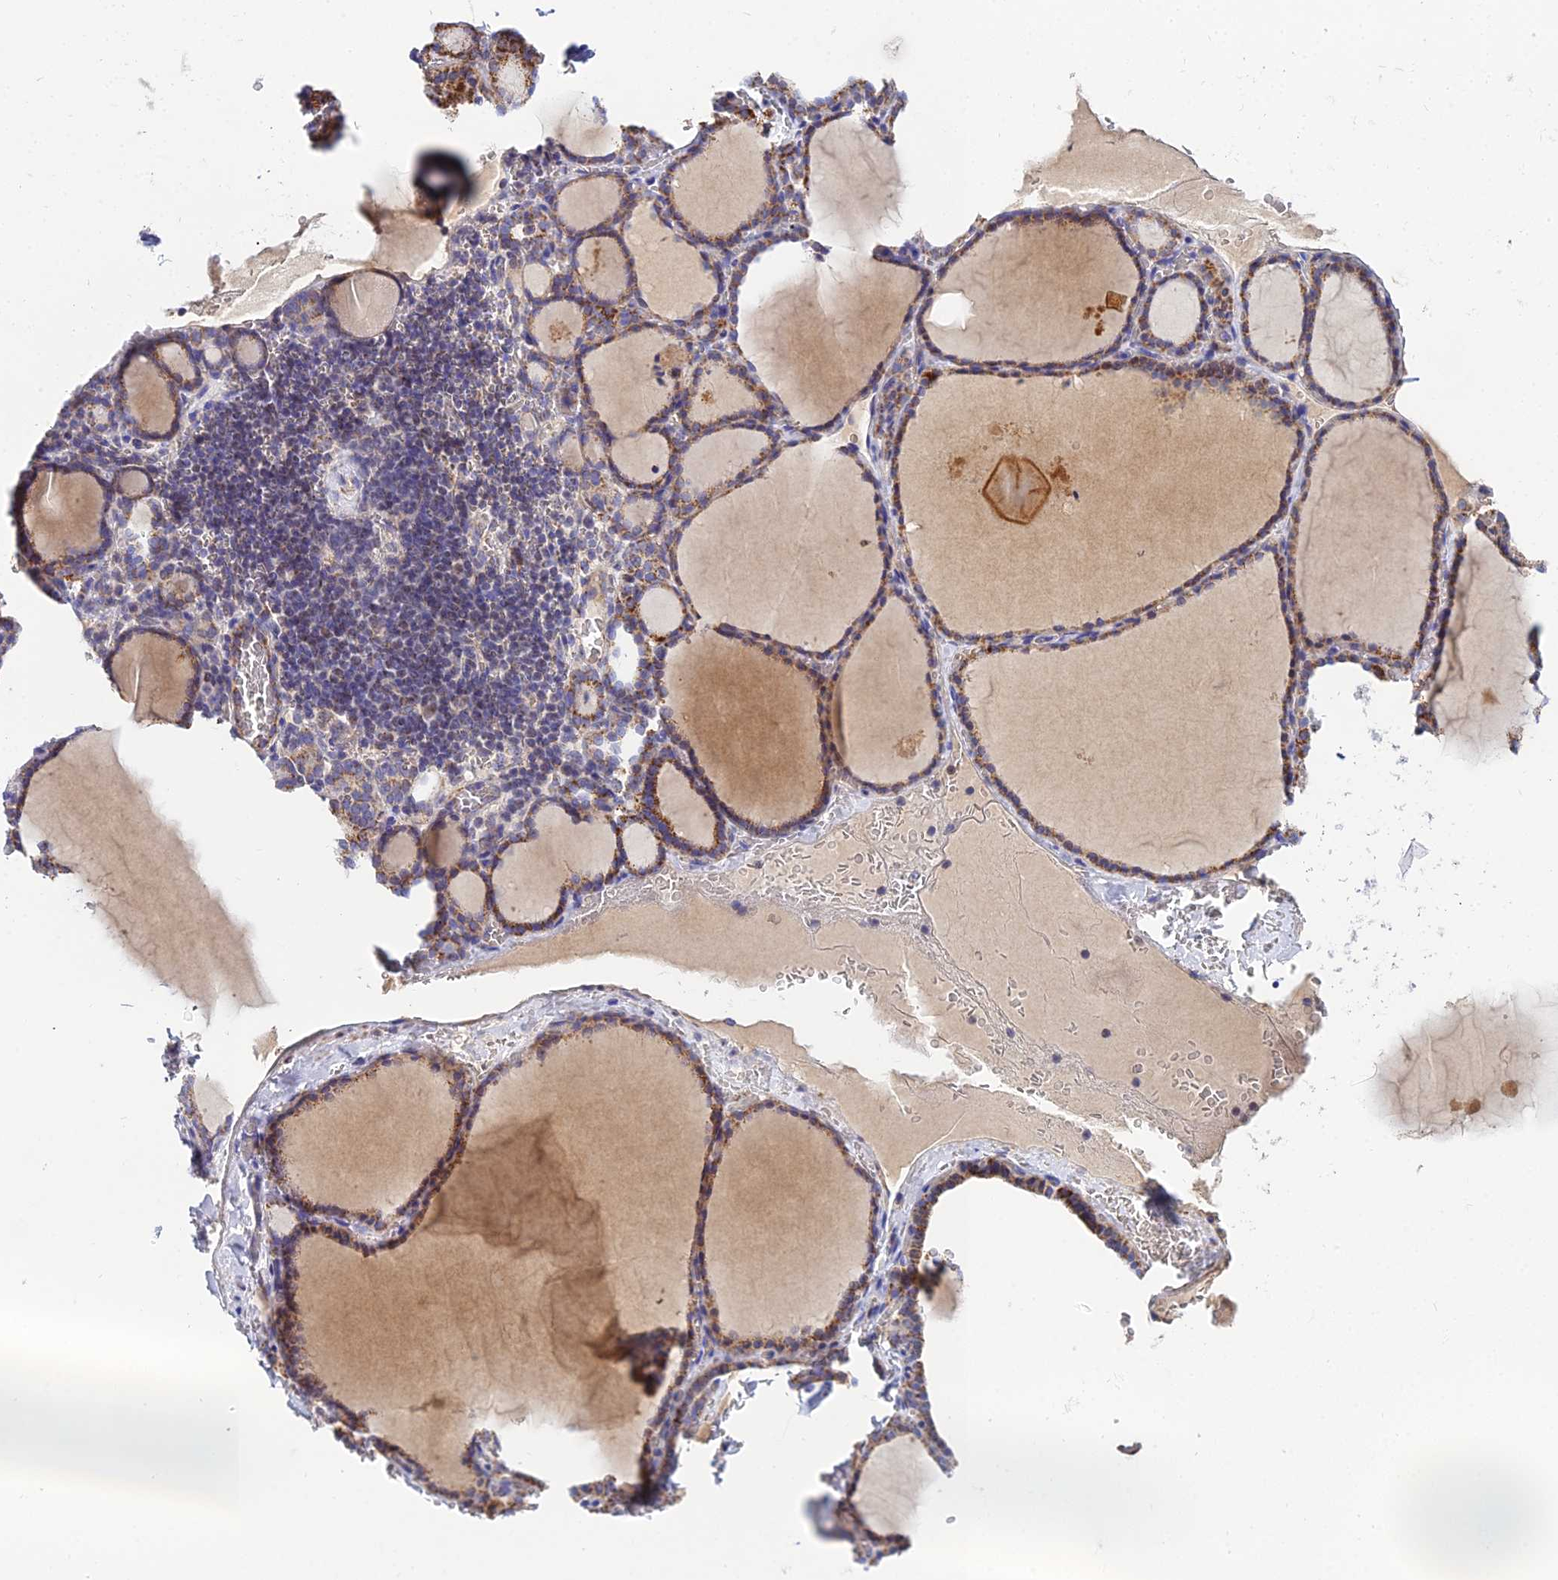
{"staining": {"intensity": "moderate", "quantity": ">75%", "location": "cytoplasmic/membranous"}, "tissue": "thyroid gland", "cell_type": "Glandular cells", "image_type": "normal", "snomed": [{"axis": "morphology", "description": "Normal tissue, NOS"}, {"axis": "topography", "description": "Thyroid gland"}], "caption": "Immunohistochemical staining of benign thyroid gland demonstrates moderate cytoplasmic/membranous protein expression in about >75% of glandular cells.", "gene": "ACOT1", "patient": {"sex": "female", "age": 39}}